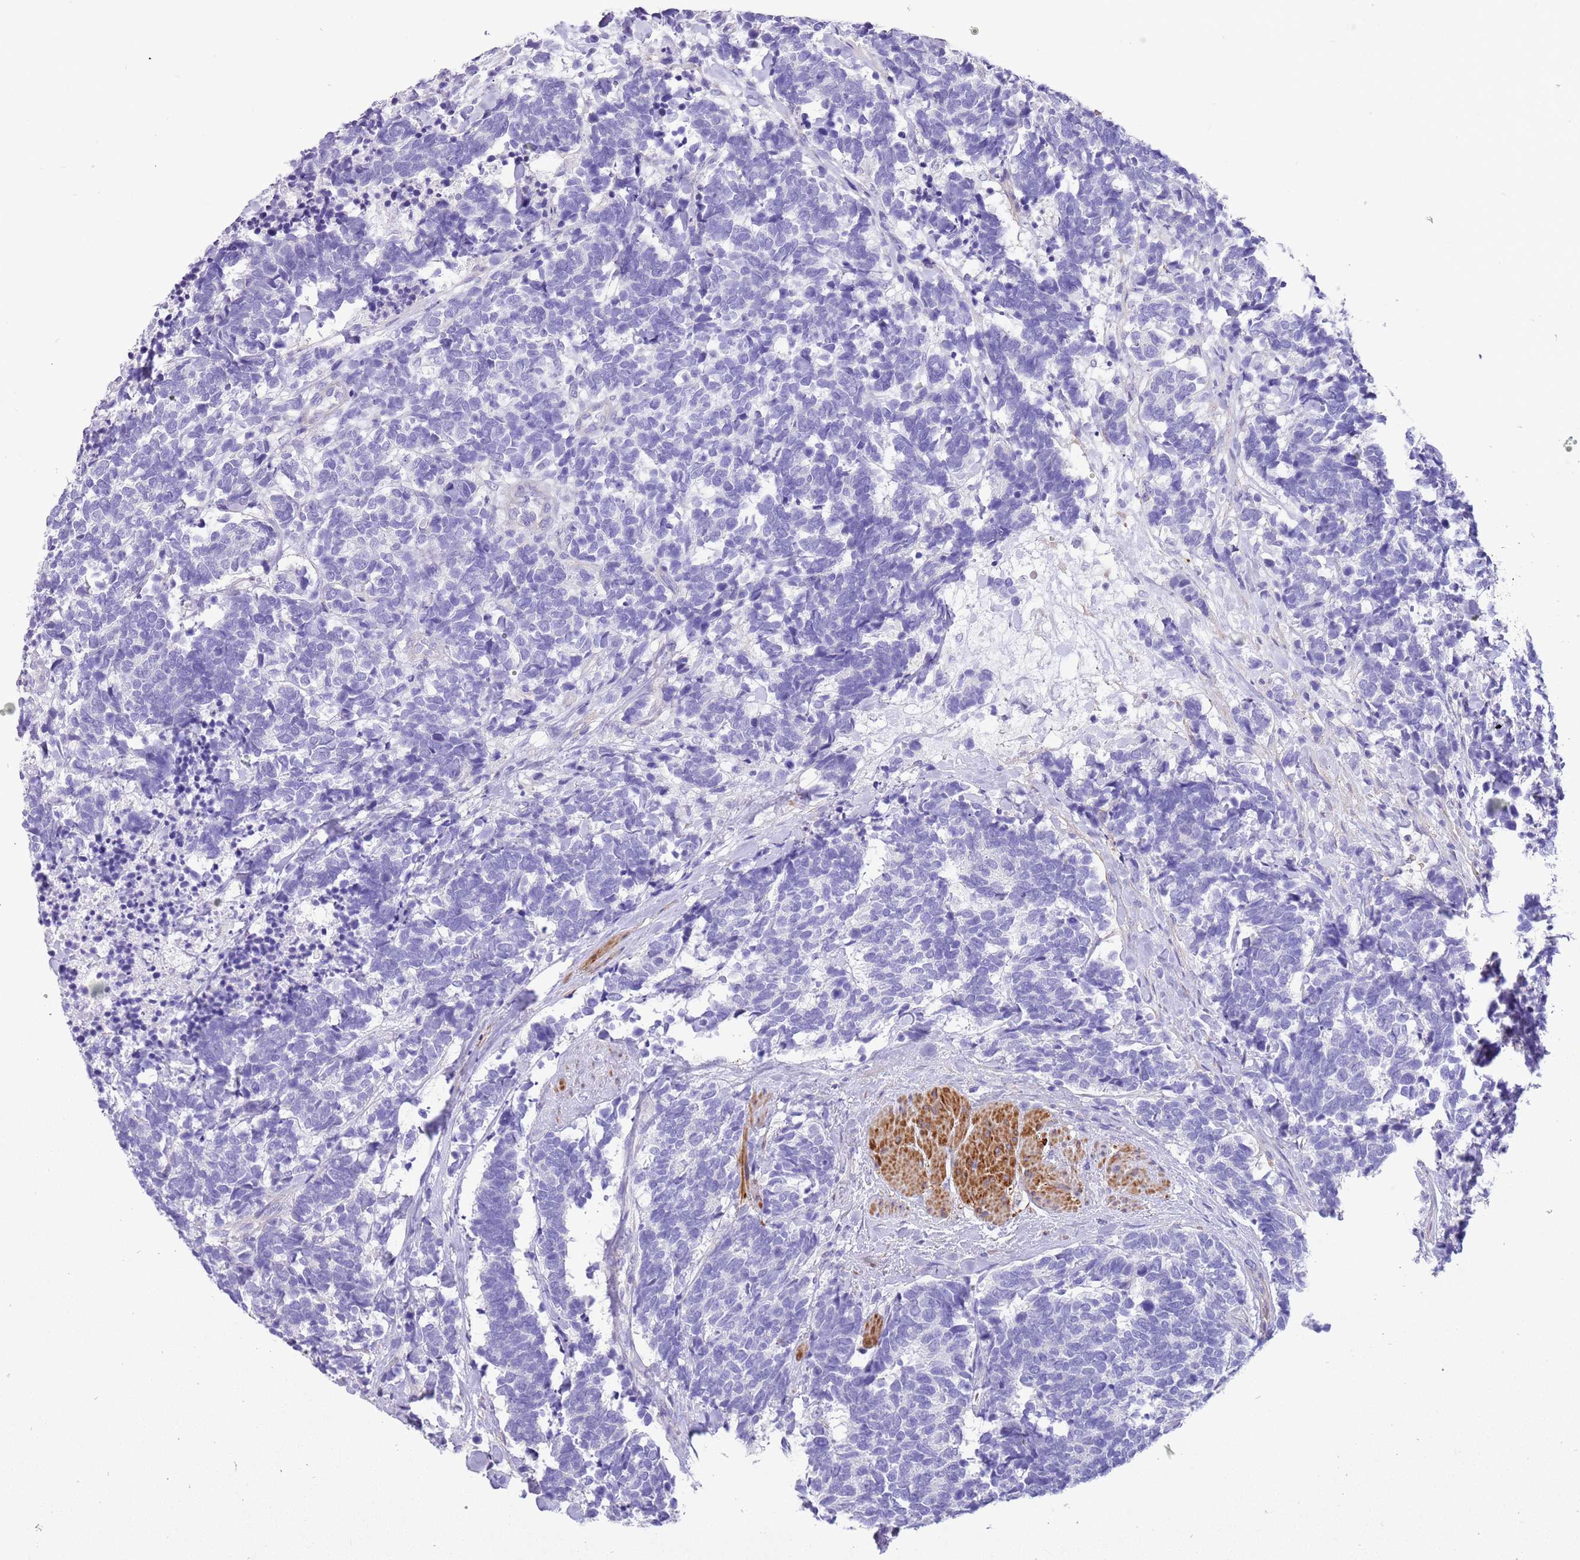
{"staining": {"intensity": "negative", "quantity": "none", "location": "none"}, "tissue": "carcinoid", "cell_type": "Tumor cells", "image_type": "cancer", "snomed": [{"axis": "morphology", "description": "Carcinoma, NOS"}, {"axis": "morphology", "description": "Carcinoid, malignant, NOS"}, {"axis": "topography", "description": "Prostate"}], "caption": "IHC of carcinoid (malignant) exhibits no positivity in tumor cells. The staining was performed using DAB to visualize the protein expression in brown, while the nuclei were stained in blue with hematoxylin (Magnification: 20x).", "gene": "KBTBD3", "patient": {"sex": "male", "age": 57}}